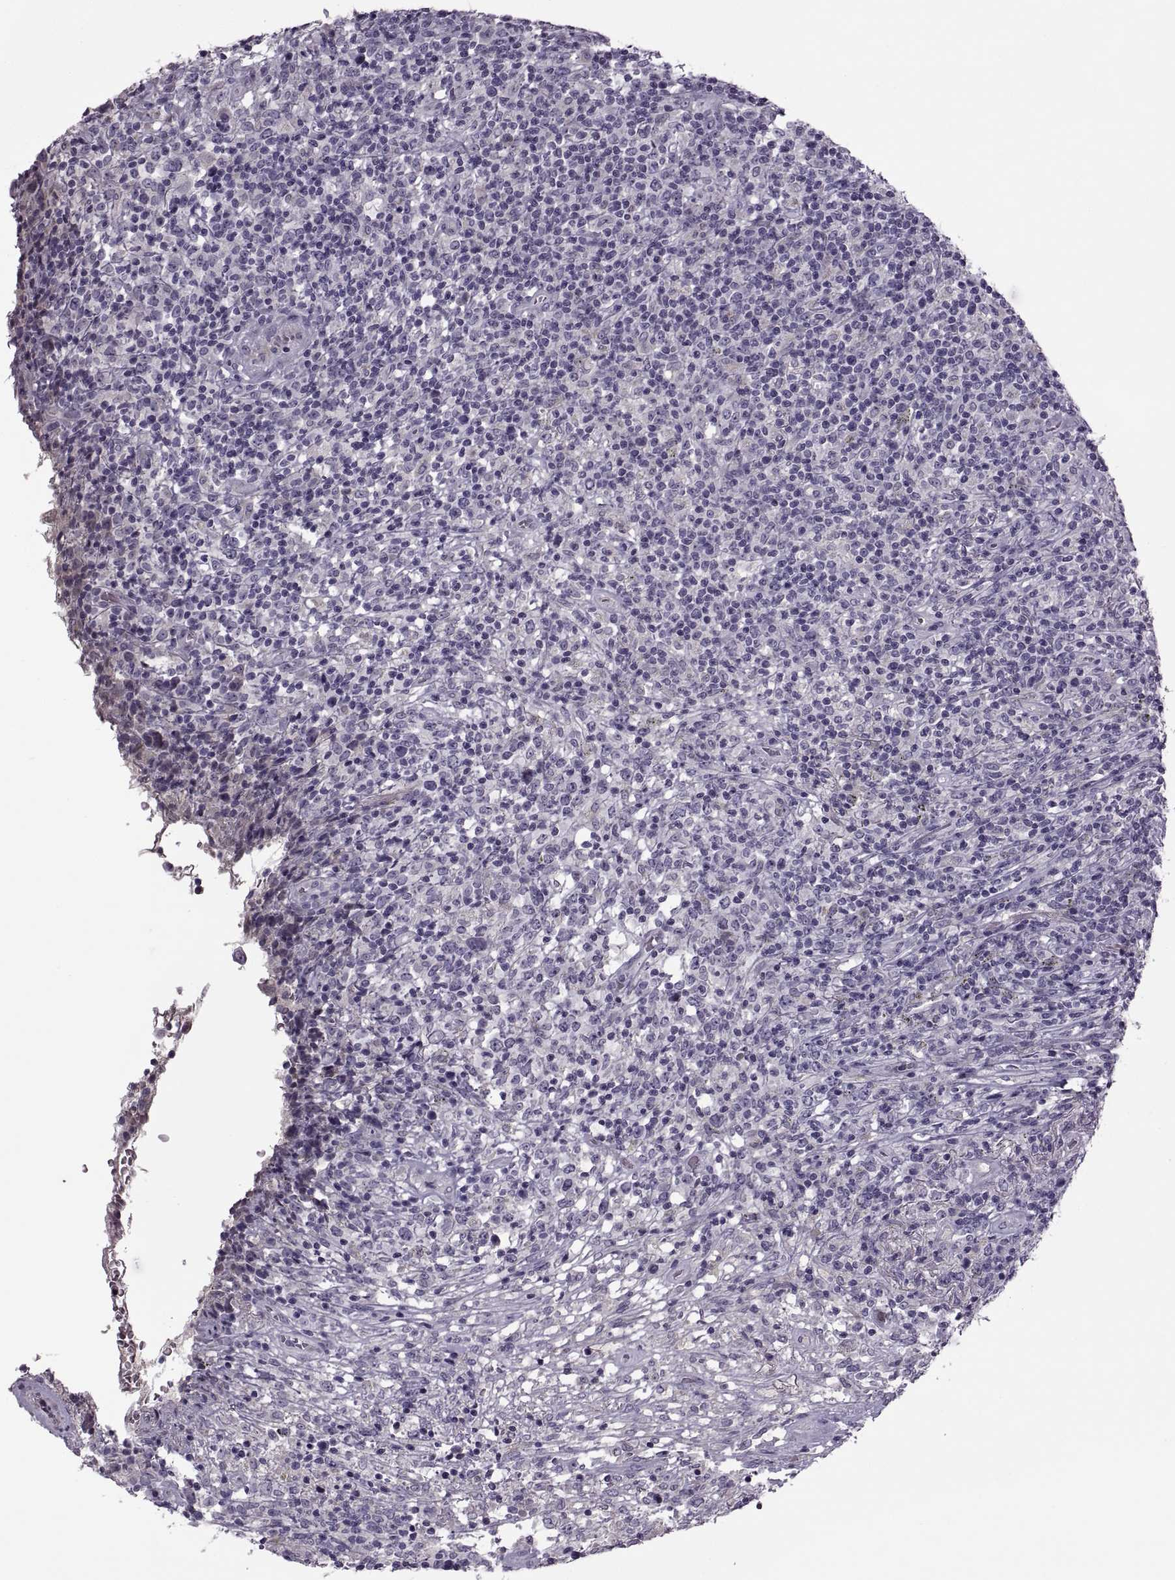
{"staining": {"intensity": "negative", "quantity": "none", "location": "none"}, "tissue": "lymphoma", "cell_type": "Tumor cells", "image_type": "cancer", "snomed": [{"axis": "morphology", "description": "Malignant lymphoma, non-Hodgkin's type, High grade"}, {"axis": "topography", "description": "Lung"}], "caption": "The micrograph displays no staining of tumor cells in lymphoma. (DAB (3,3'-diaminobenzidine) immunohistochemistry, high magnification).", "gene": "RSPH6A", "patient": {"sex": "male", "age": 79}}